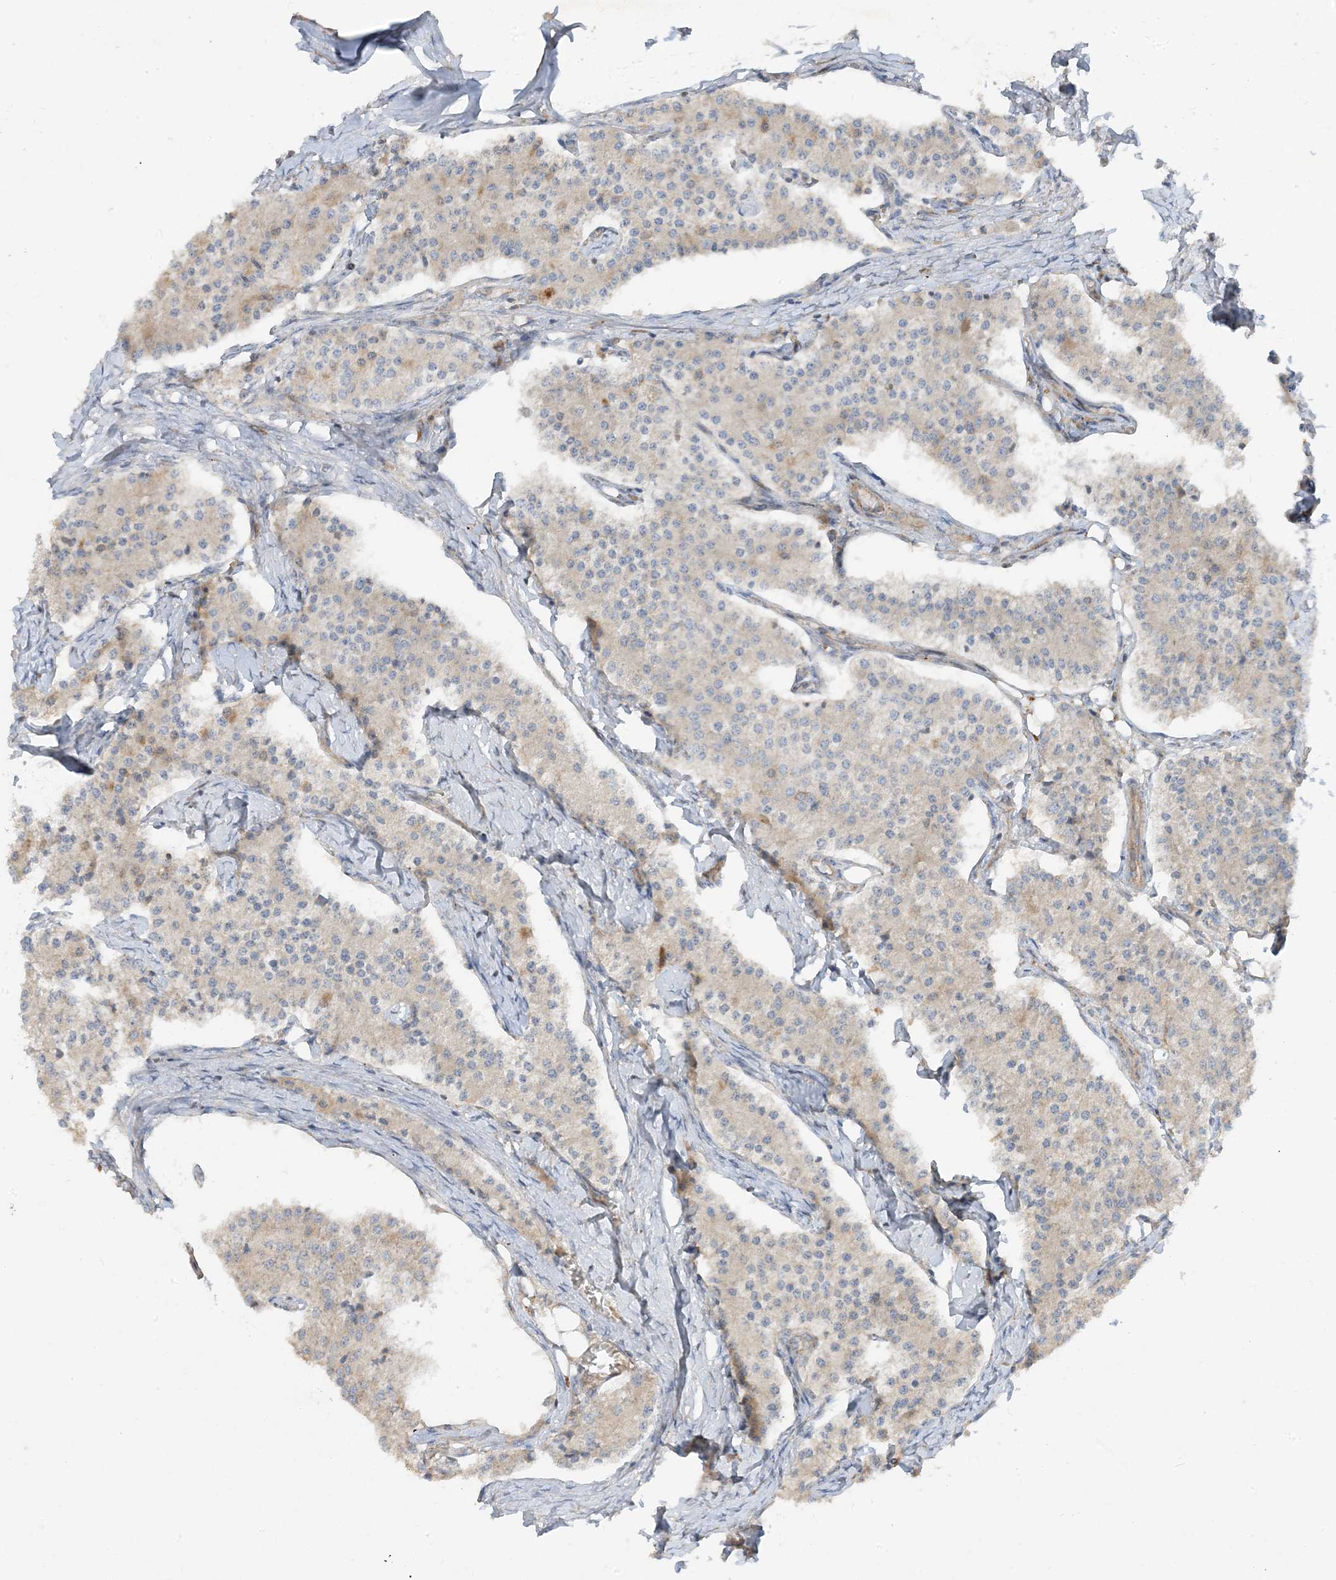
{"staining": {"intensity": "weak", "quantity": "<25%", "location": "cytoplasmic/membranous"}, "tissue": "carcinoid", "cell_type": "Tumor cells", "image_type": "cancer", "snomed": [{"axis": "morphology", "description": "Carcinoid, malignant, NOS"}, {"axis": "topography", "description": "Colon"}], "caption": "Histopathology image shows no protein staining in tumor cells of carcinoid tissue. Nuclei are stained in blue.", "gene": "AARS2", "patient": {"sex": "female", "age": 52}}